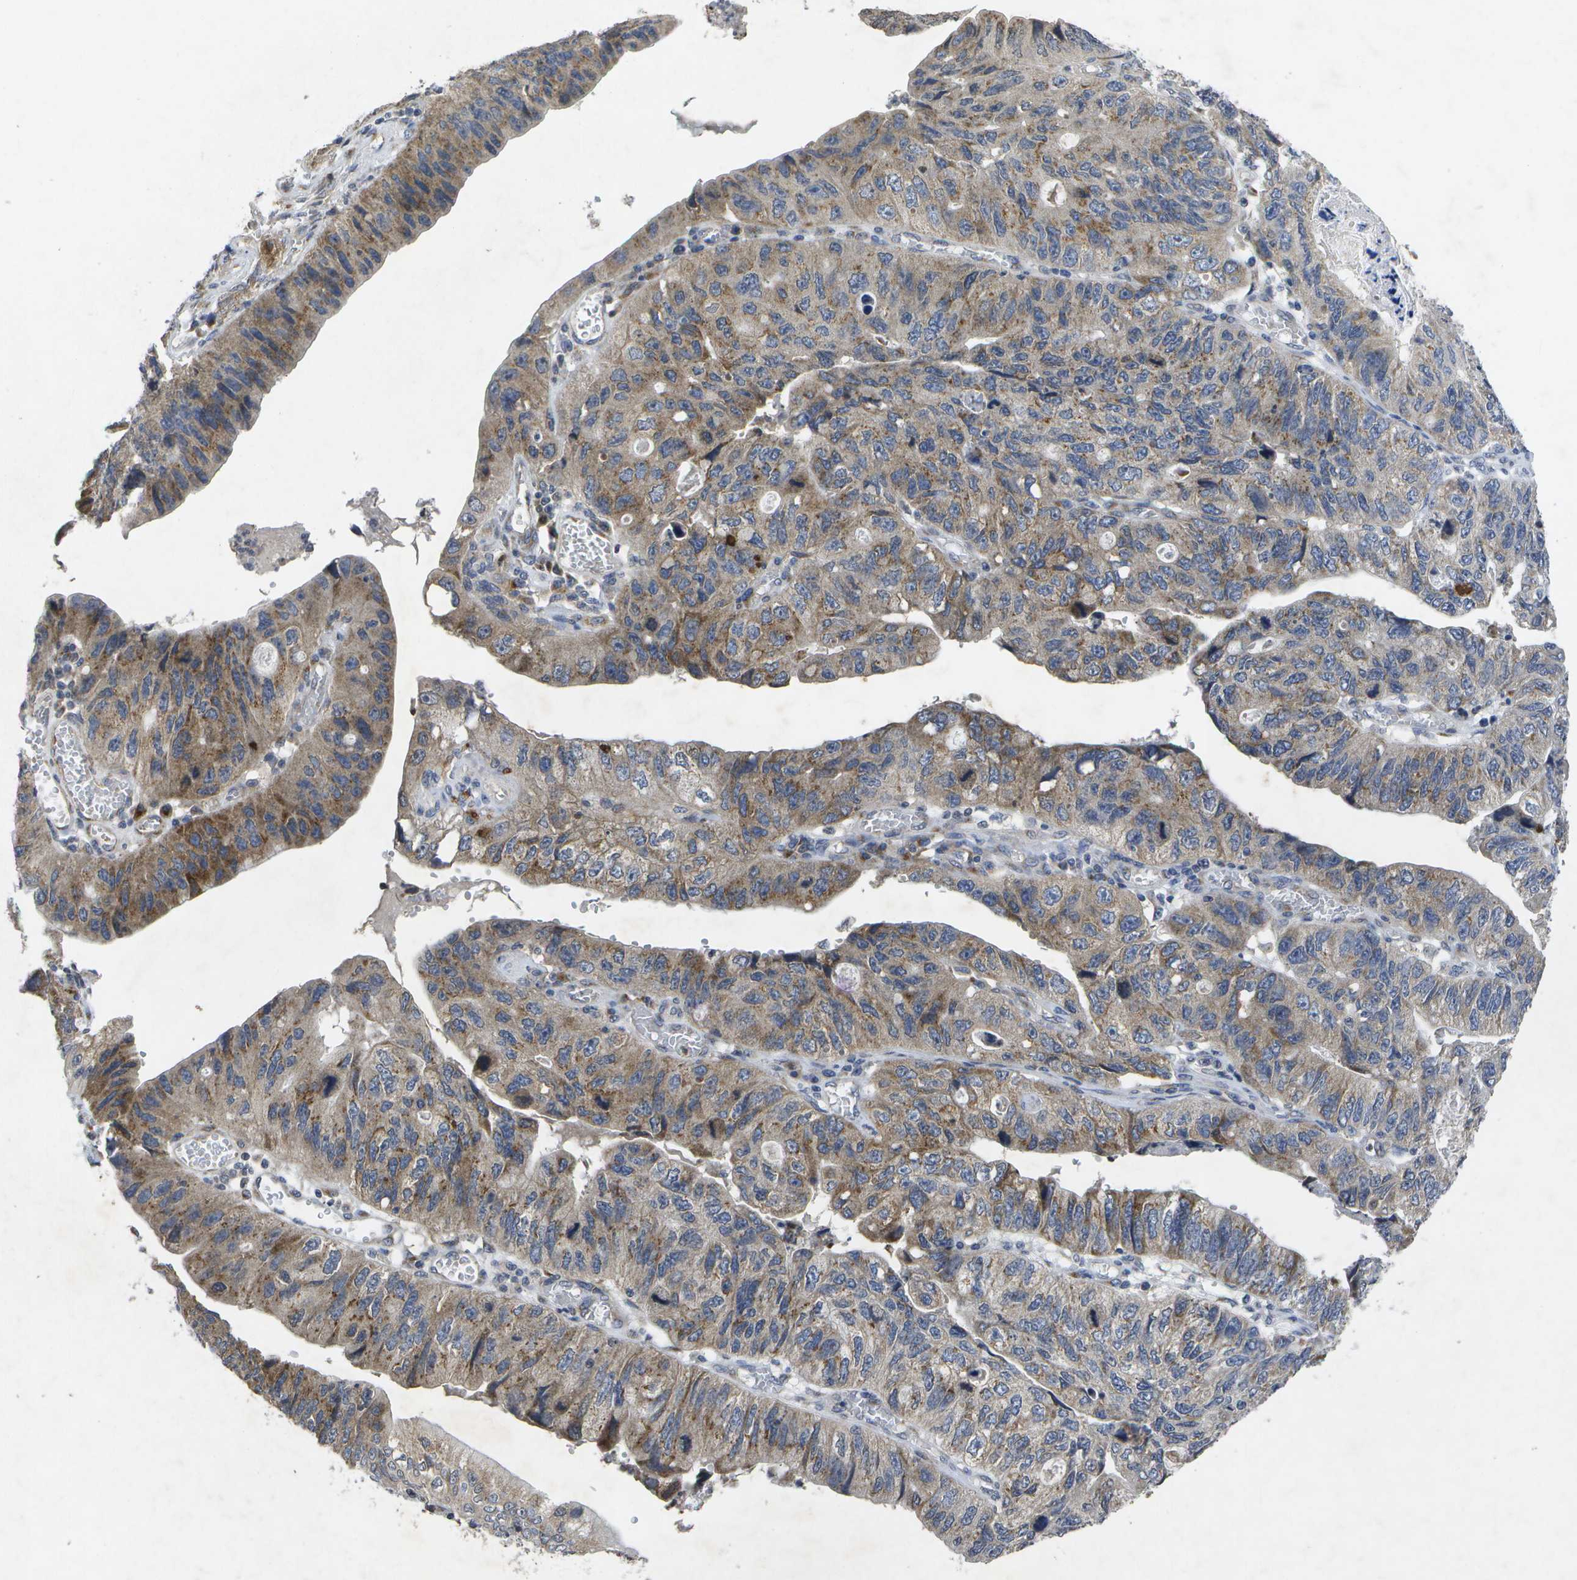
{"staining": {"intensity": "moderate", "quantity": ">75%", "location": "cytoplasmic/membranous"}, "tissue": "stomach cancer", "cell_type": "Tumor cells", "image_type": "cancer", "snomed": [{"axis": "morphology", "description": "Adenocarcinoma, NOS"}, {"axis": "topography", "description": "Stomach"}], "caption": "Protein staining of stomach adenocarcinoma tissue shows moderate cytoplasmic/membranous positivity in approximately >75% of tumor cells.", "gene": "KDELR1", "patient": {"sex": "male", "age": 59}}